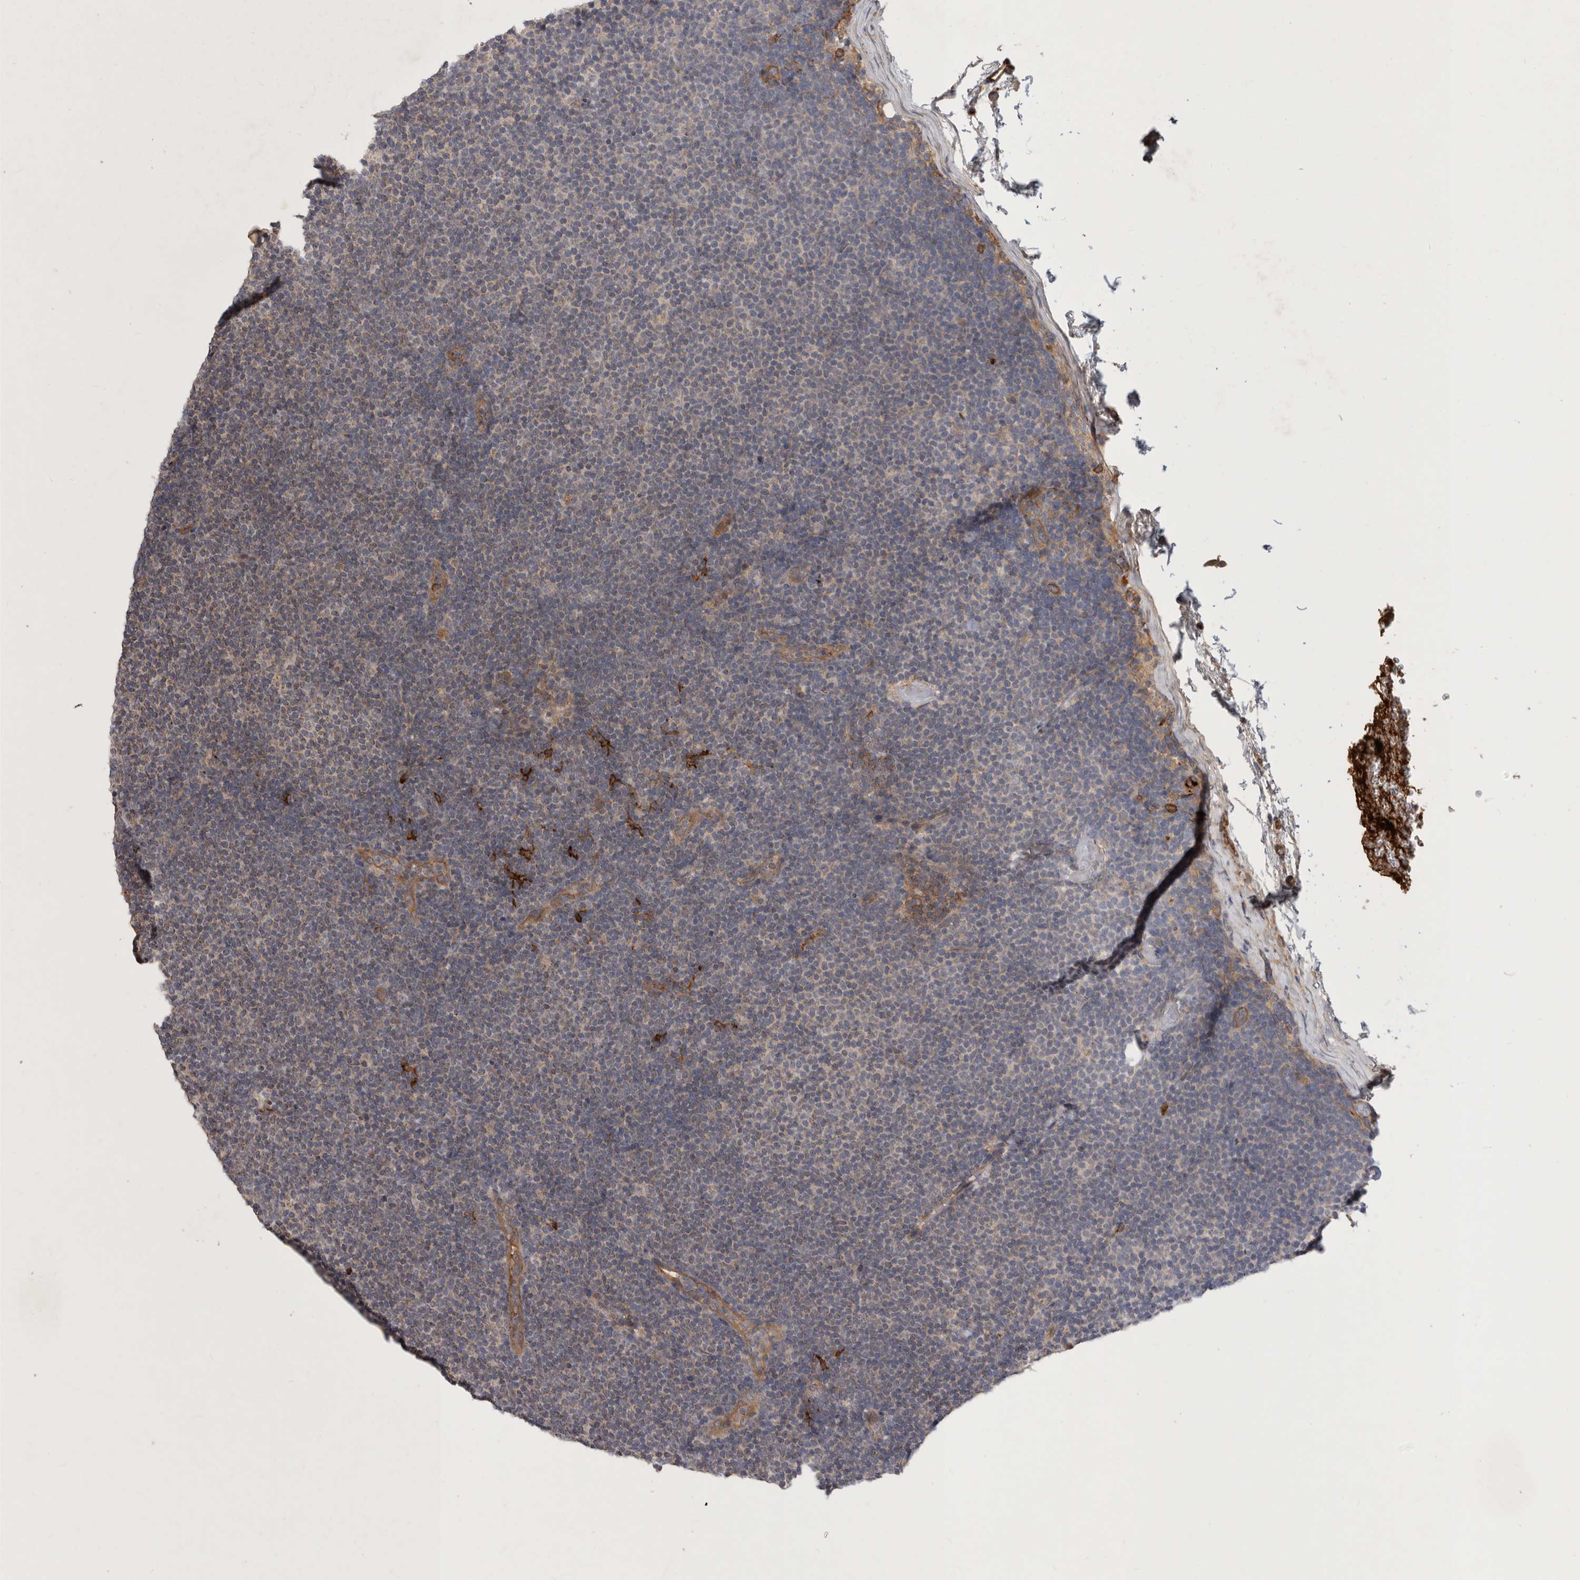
{"staining": {"intensity": "weak", "quantity": "<25%", "location": "cytoplasmic/membranous"}, "tissue": "lymphoma", "cell_type": "Tumor cells", "image_type": "cancer", "snomed": [{"axis": "morphology", "description": "Malignant lymphoma, non-Hodgkin's type, Low grade"}, {"axis": "topography", "description": "Lymph node"}], "caption": "This is an immunohistochemistry micrograph of human lymphoma. There is no positivity in tumor cells.", "gene": "MLPH", "patient": {"sex": "female", "age": 53}}